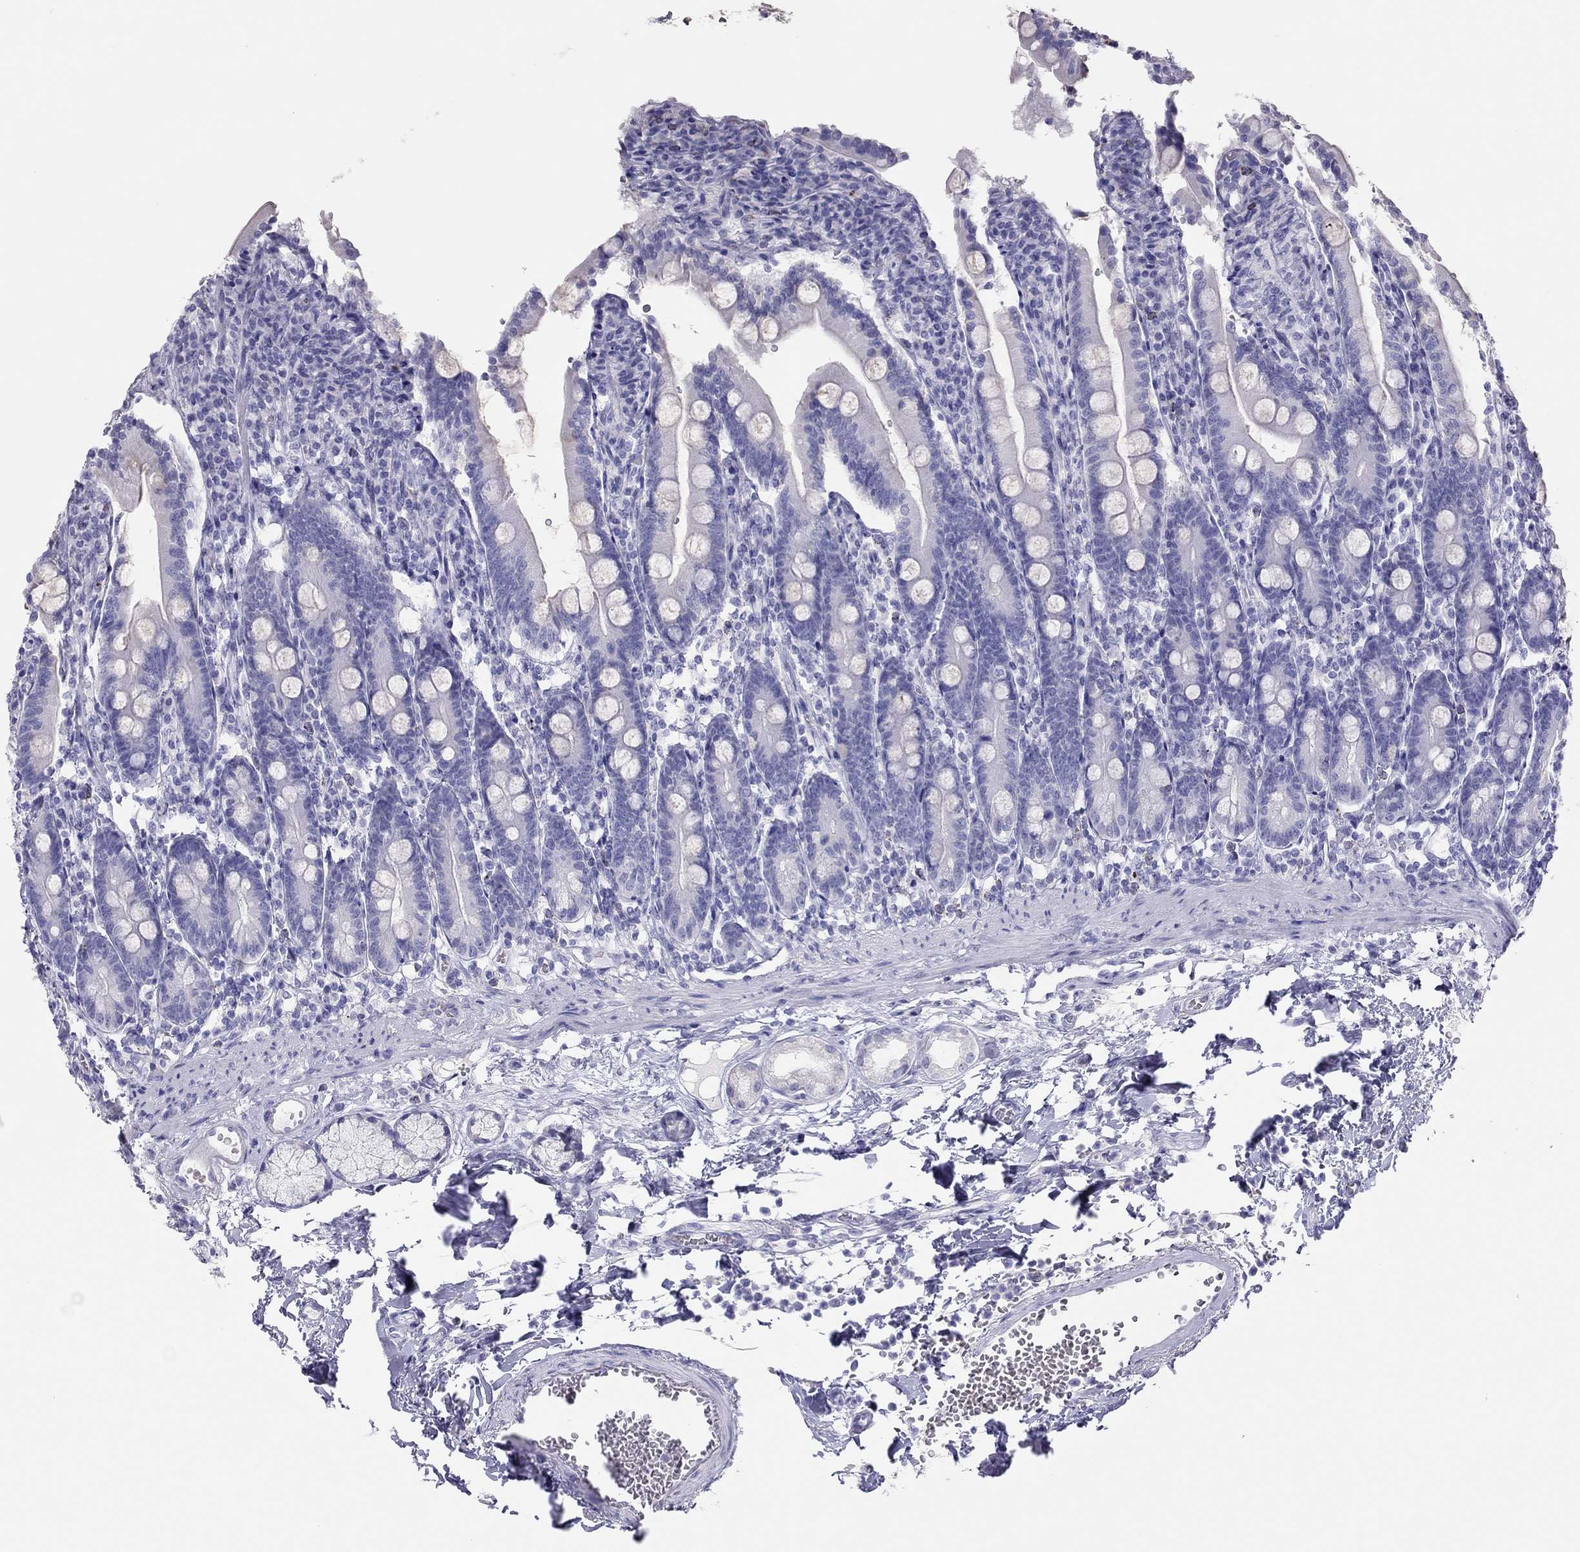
{"staining": {"intensity": "negative", "quantity": "none", "location": "none"}, "tissue": "duodenum", "cell_type": "Glandular cells", "image_type": "normal", "snomed": [{"axis": "morphology", "description": "Normal tissue, NOS"}, {"axis": "topography", "description": "Duodenum"}], "caption": "Immunohistochemical staining of normal human duodenum demonstrates no significant staining in glandular cells. (DAB immunohistochemistry (IHC) visualized using brightfield microscopy, high magnification).", "gene": "TSHB", "patient": {"sex": "female", "age": 67}}